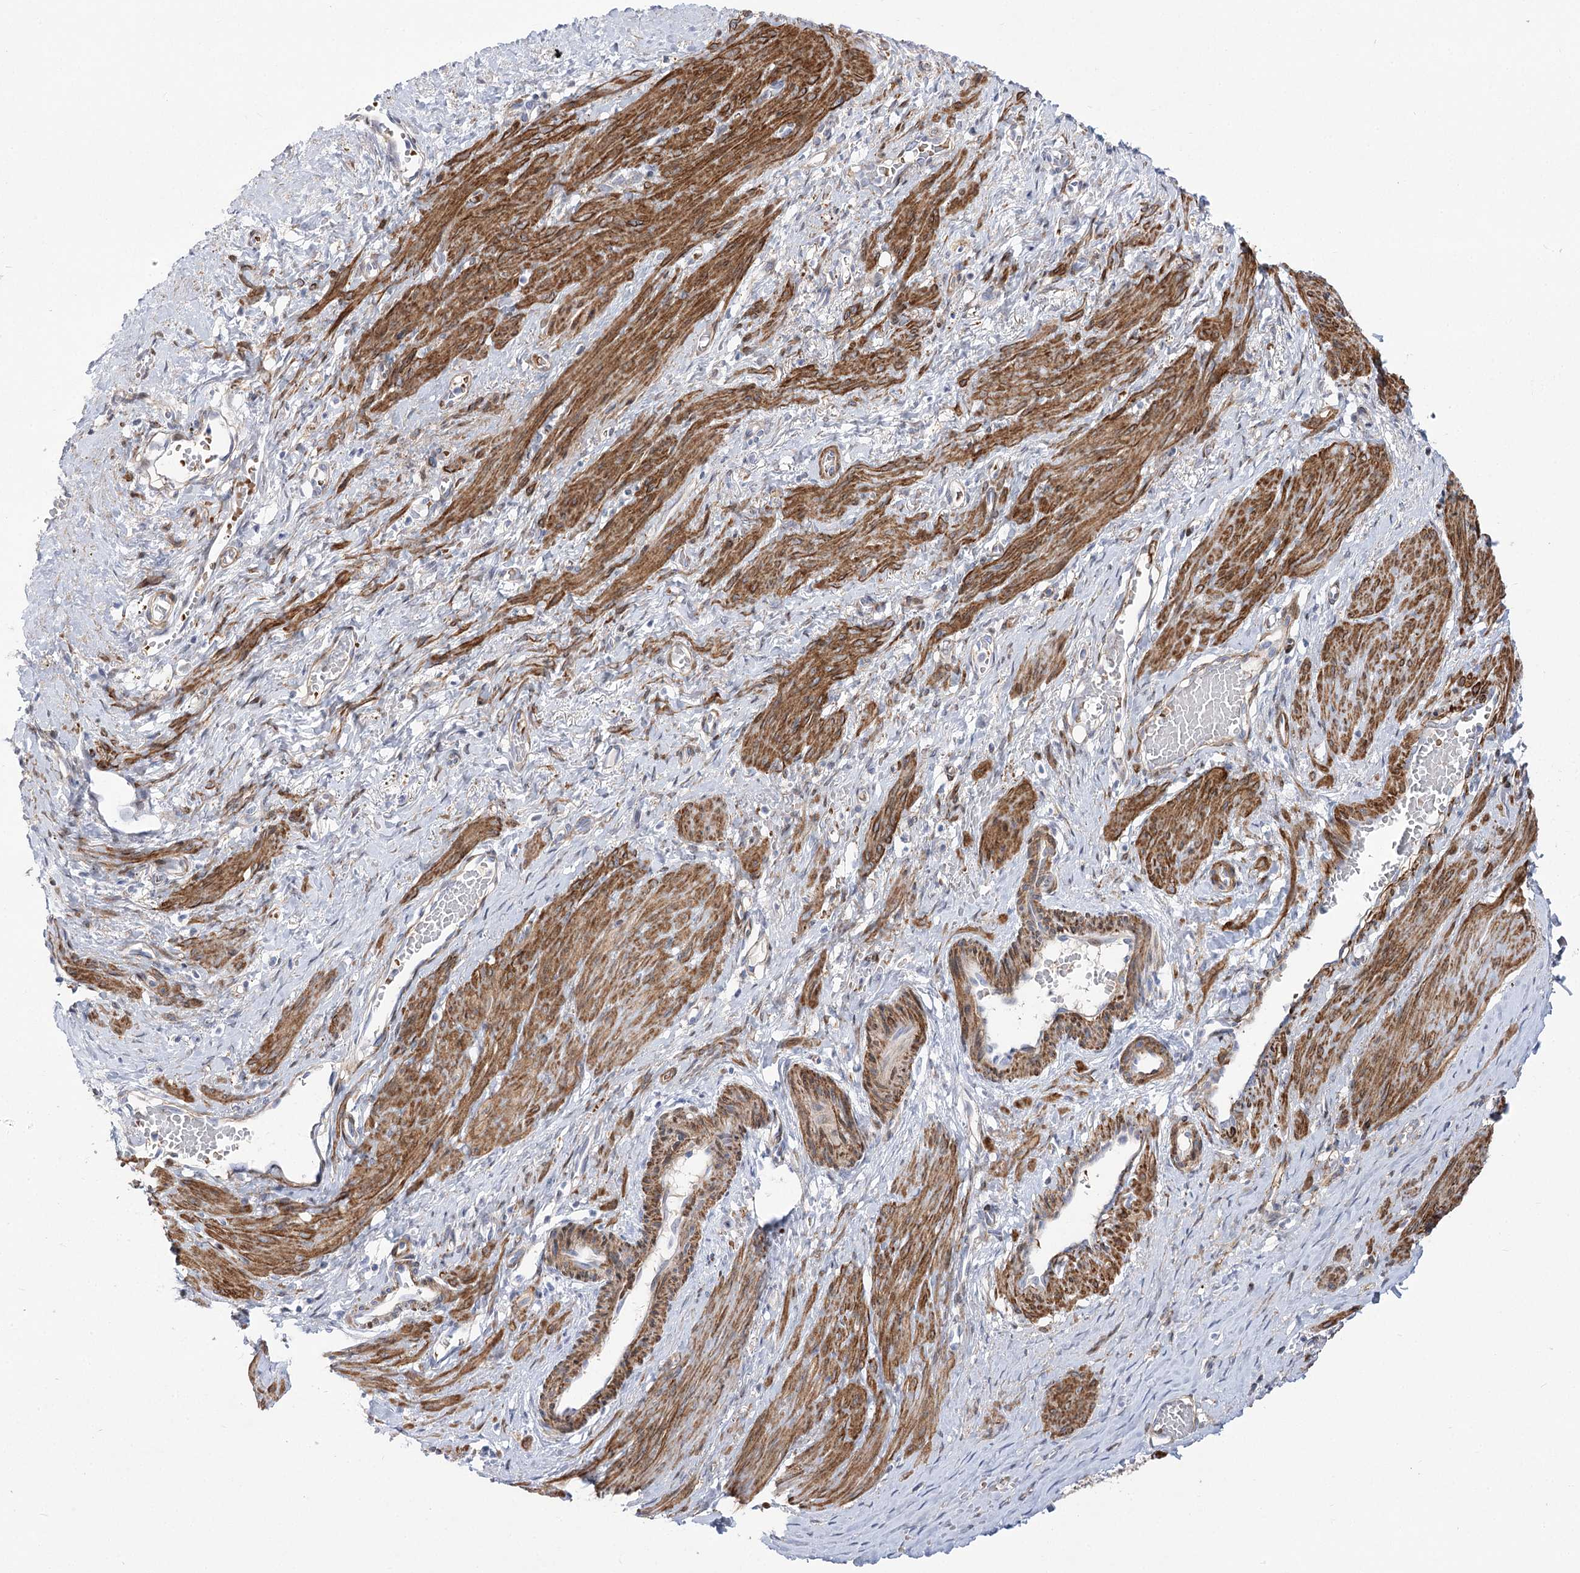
{"staining": {"intensity": "strong", "quantity": ">75%", "location": "cytoplasmic/membranous"}, "tissue": "smooth muscle", "cell_type": "Smooth muscle cells", "image_type": "normal", "snomed": [{"axis": "morphology", "description": "Normal tissue, NOS"}, {"axis": "topography", "description": "Endometrium"}], "caption": "A photomicrograph showing strong cytoplasmic/membranous staining in approximately >75% of smooth muscle cells in normal smooth muscle, as visualized by brown immunohistochemical staining.", "gene": "ANKRD23", "patient": {"sex": "female", "age": 33}}